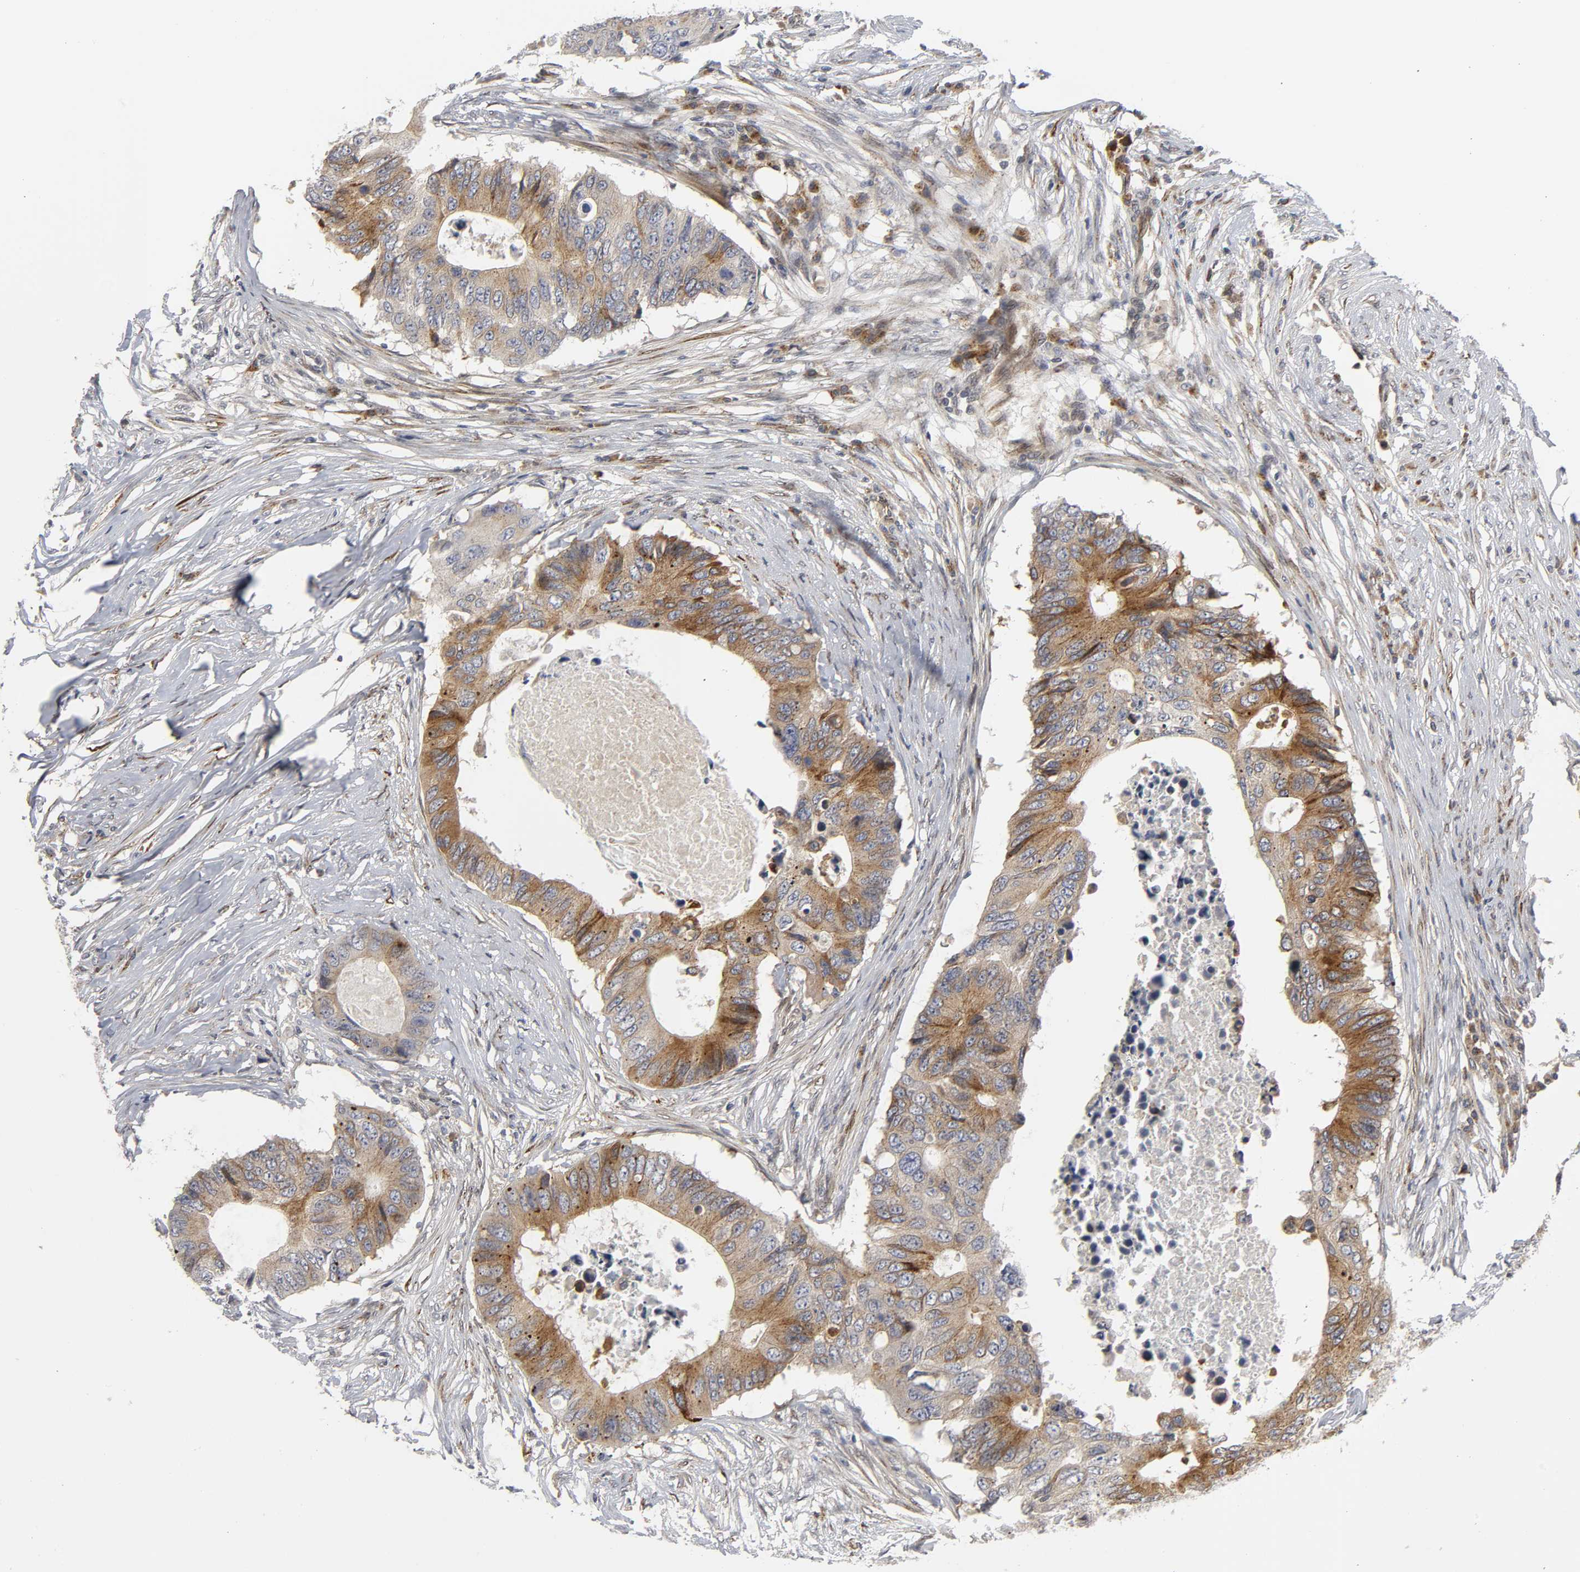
{"staining": {"intensity": "moderate", "quantity": "25%-75%", "location": "cytoplasmic/membranous"}, "tissue": "colorectal cancer", "cell_type": "Tumor cells", "image_type": "cancer", "snomed": [{"axis": "morphology", "description": "Adenocarcinoma, NOS"}, {"axis": "topography", "description": "Colon"}], "caption": "Tumor cells reveal moderate cytoplasmic/membranous positivity in about 25%-75% of cells in adenocarcinoma (colorectal). (DAB (3,3'-diaminobenzidine) IHC, brown staining for protein, blue staining for nuclei).", "gene": "ASB6", "patient": {"sex": "male", "age": 71}}